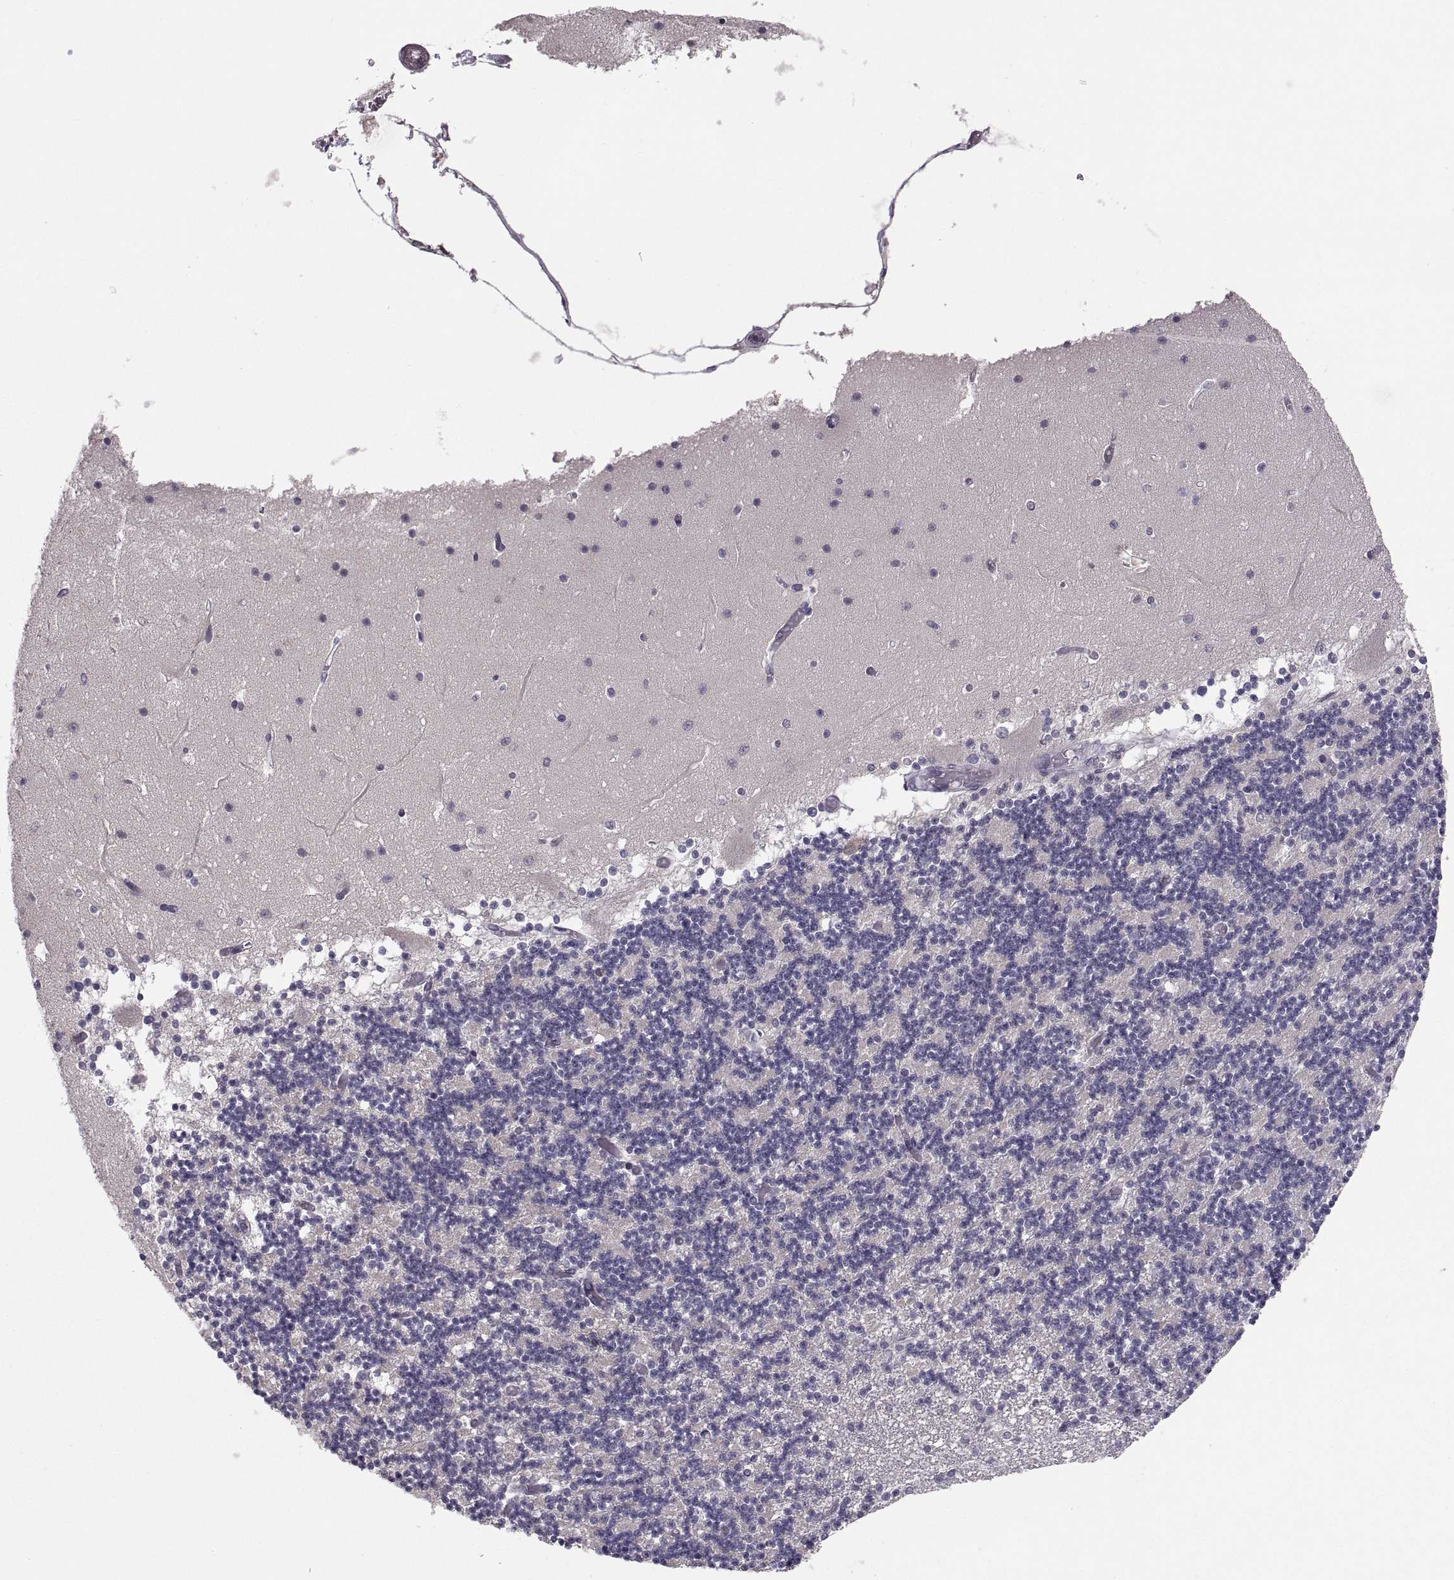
{"staining": {"intensity": "negative", "quantity": "none", "location": "none"}, "tissue": "cerebellum", "cell_type": "Cells in granular layer", "image_type": "normal", "snomed": [{"axis": "morphology", "description": "Normal tissue, NOS"}, {"axis": "topography", "description": "Cerebellum"}], "caption": "Cells in granular layer are negative for protein expression in benign human cerebellum. Nuclei are stained in blue.", "gene": "PAX2", "patient": {"sex": "female", "age": 28}}